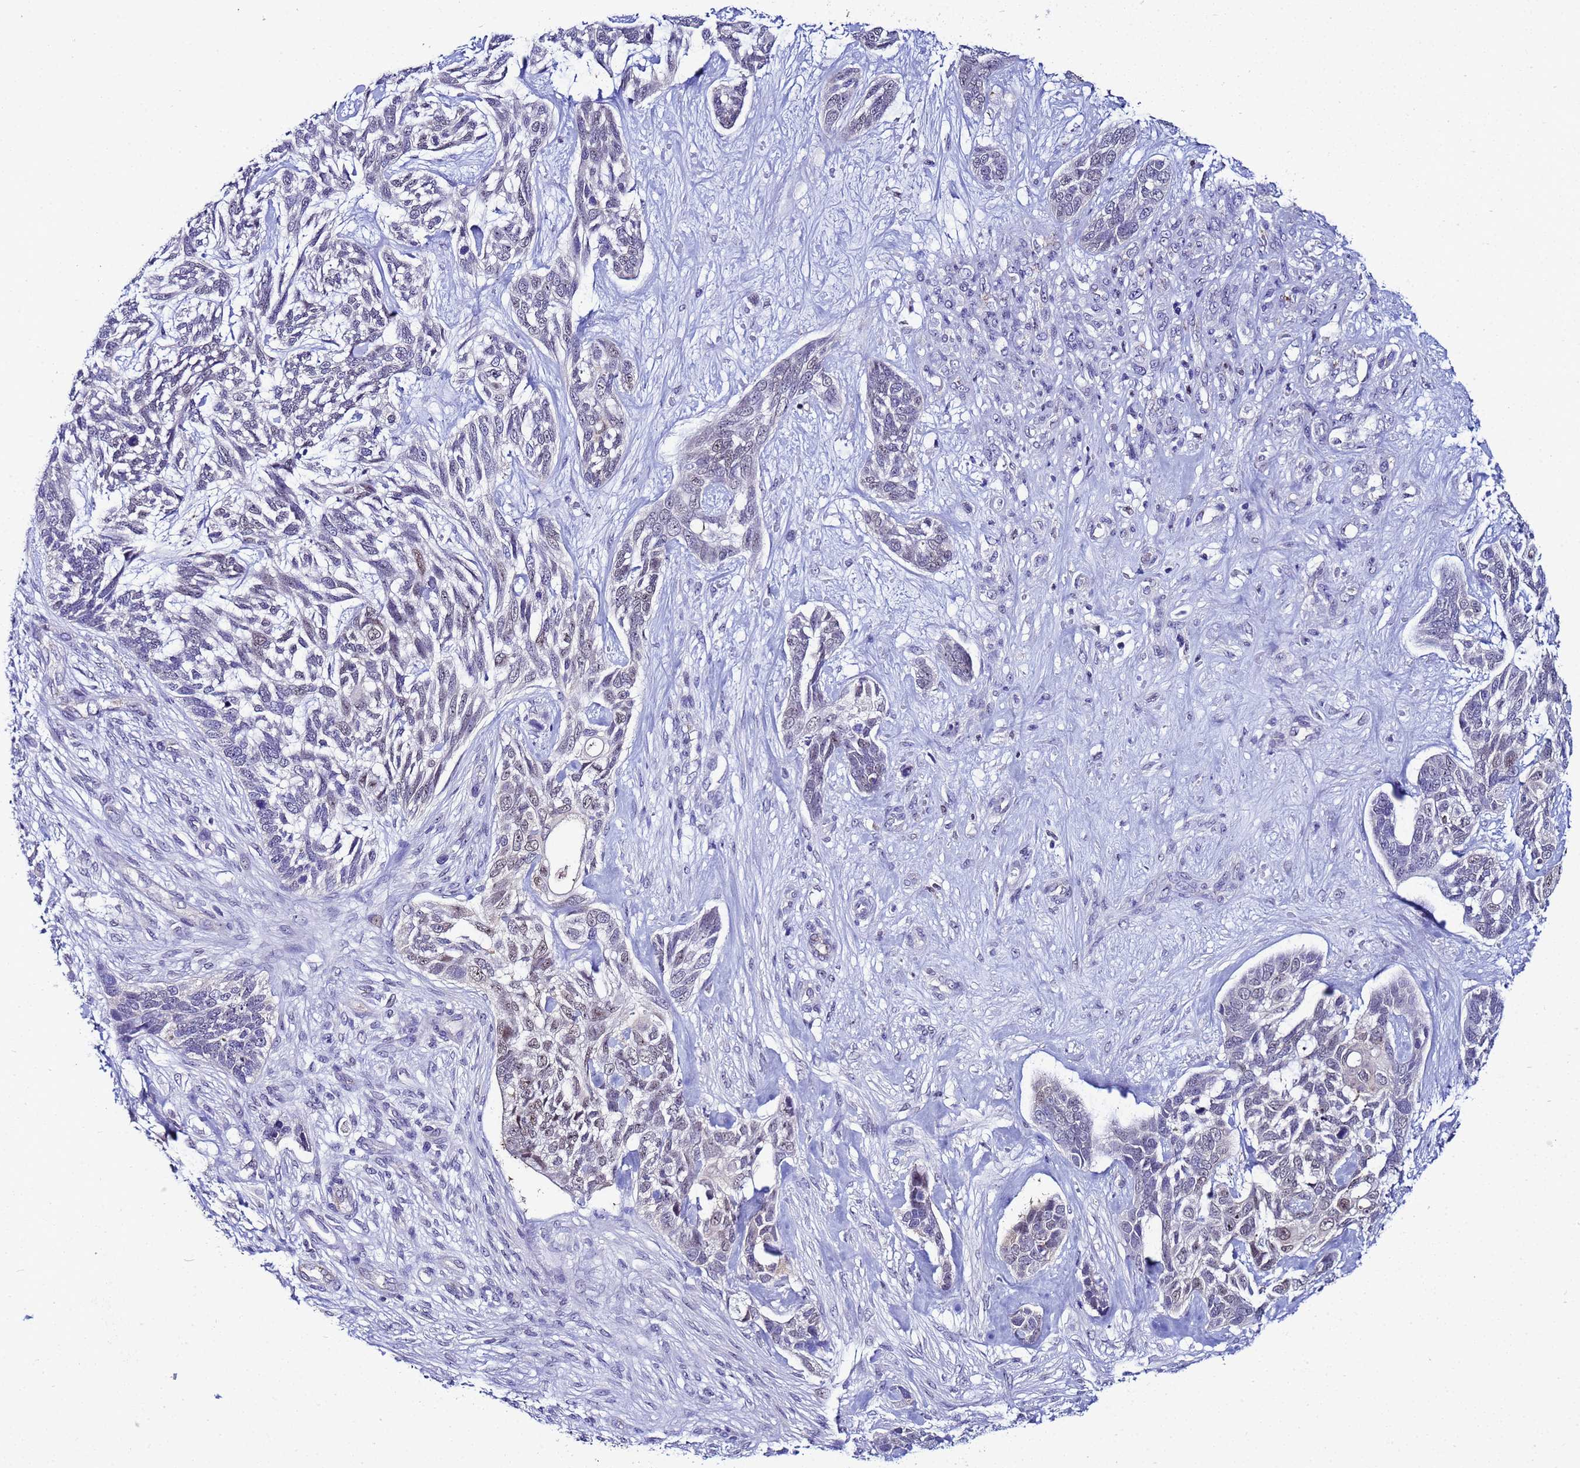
{"staining": {"intensity": "negative", "quantity": "none", "location": "none"}, "tissue": "skin cancer", "cell_type": "Tumor cells", "image_type": "cancer", "snomed": [{"axis": "morphology", "description": "Basal cell carcinoma"}, {"axis": "topography", "description": "Skin"}], "caption": "Skin cancer (basal cell carcinoma) stained for a protein using immunohistochemistry (IHC) displays no expression tumor cells.", "gene": "SLC25A37", "patient": {"sex": "male", "age": 88}}